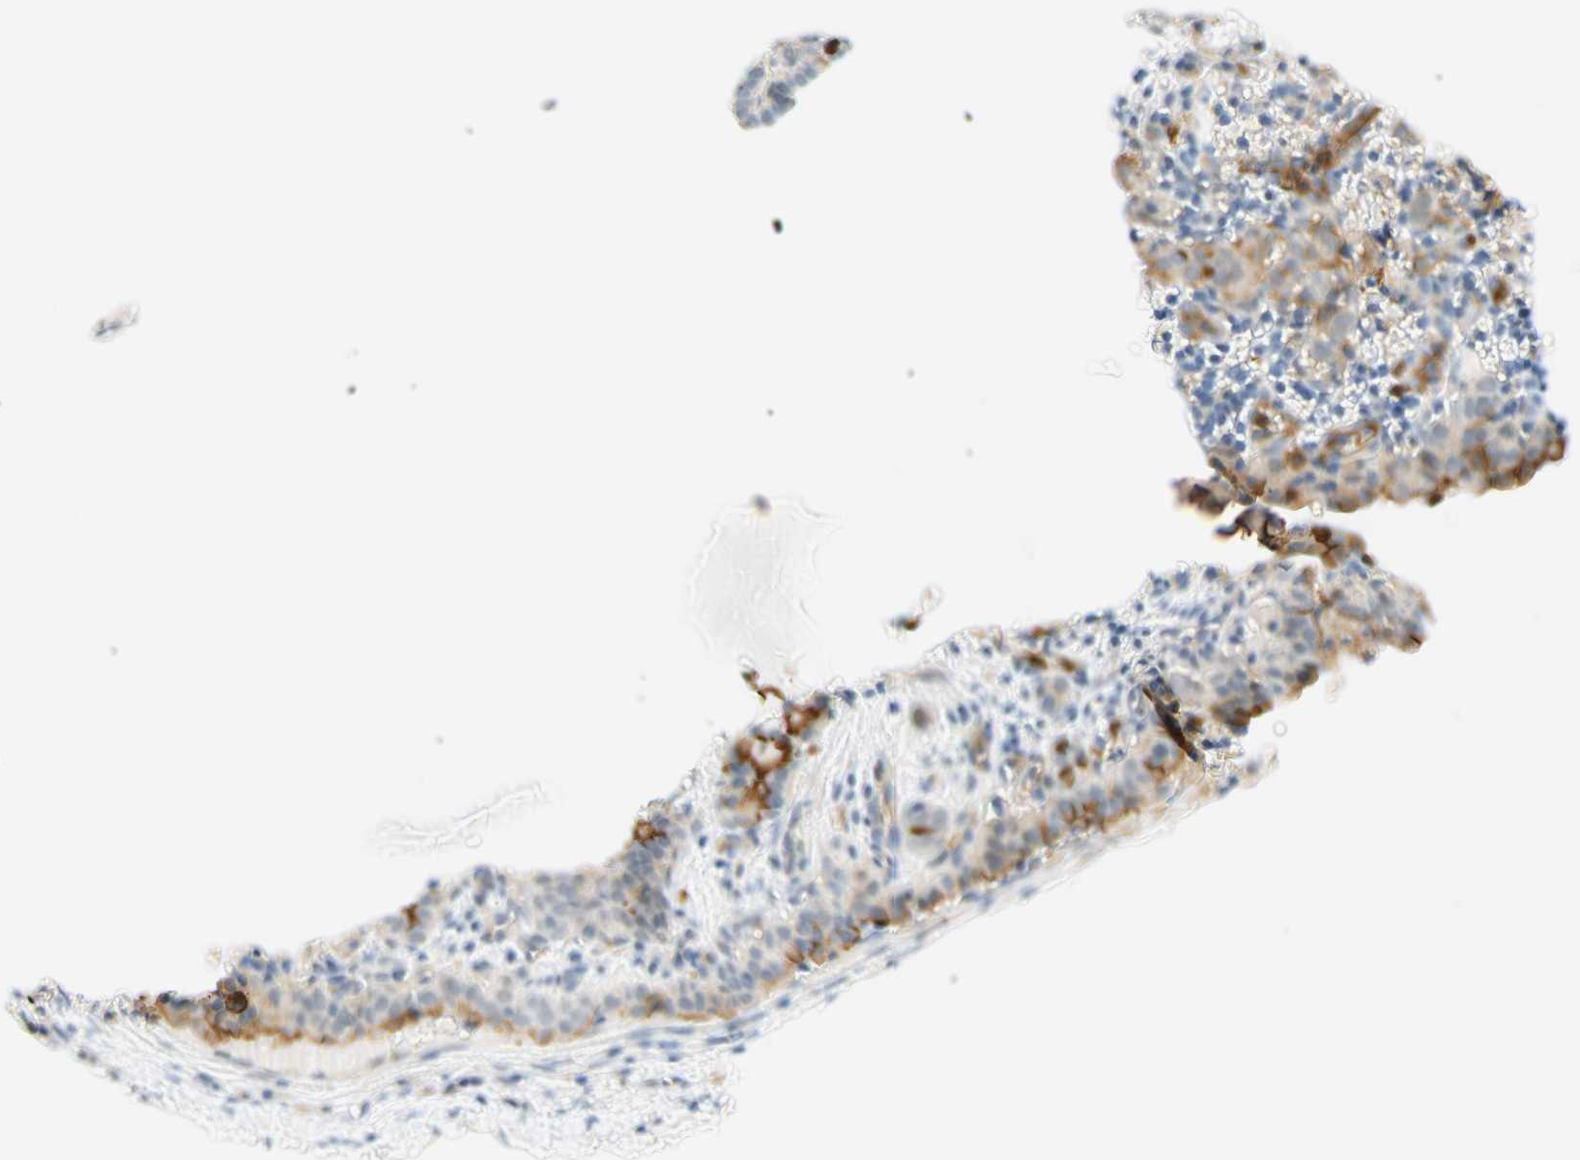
{"staining": {"intensity": "moderate", "quantity": "25%-75%", "location": "cytoplasmic/membranous"}, "tissue": "thyroid cancer", "cell_type": "Tumor cells", "image_type": "cancer", "snomed": [{"axis": "morphology", "description": "Normal tissue, NOS"}, {"axis": "morphology", "description": "Papillary adenocarcinoma, NOS"}, {"axis": "topography", "description": "Thyroid gland"}], "caption": "This micrograph displays IHC staining of thyroid papillary adenocarcinoma, with medium moderate cytoplasmic/membranous staining in about 25%-75% of tumor cells.", "gene": "TREM2", "patient": {"sex": "female", "age": 30}}